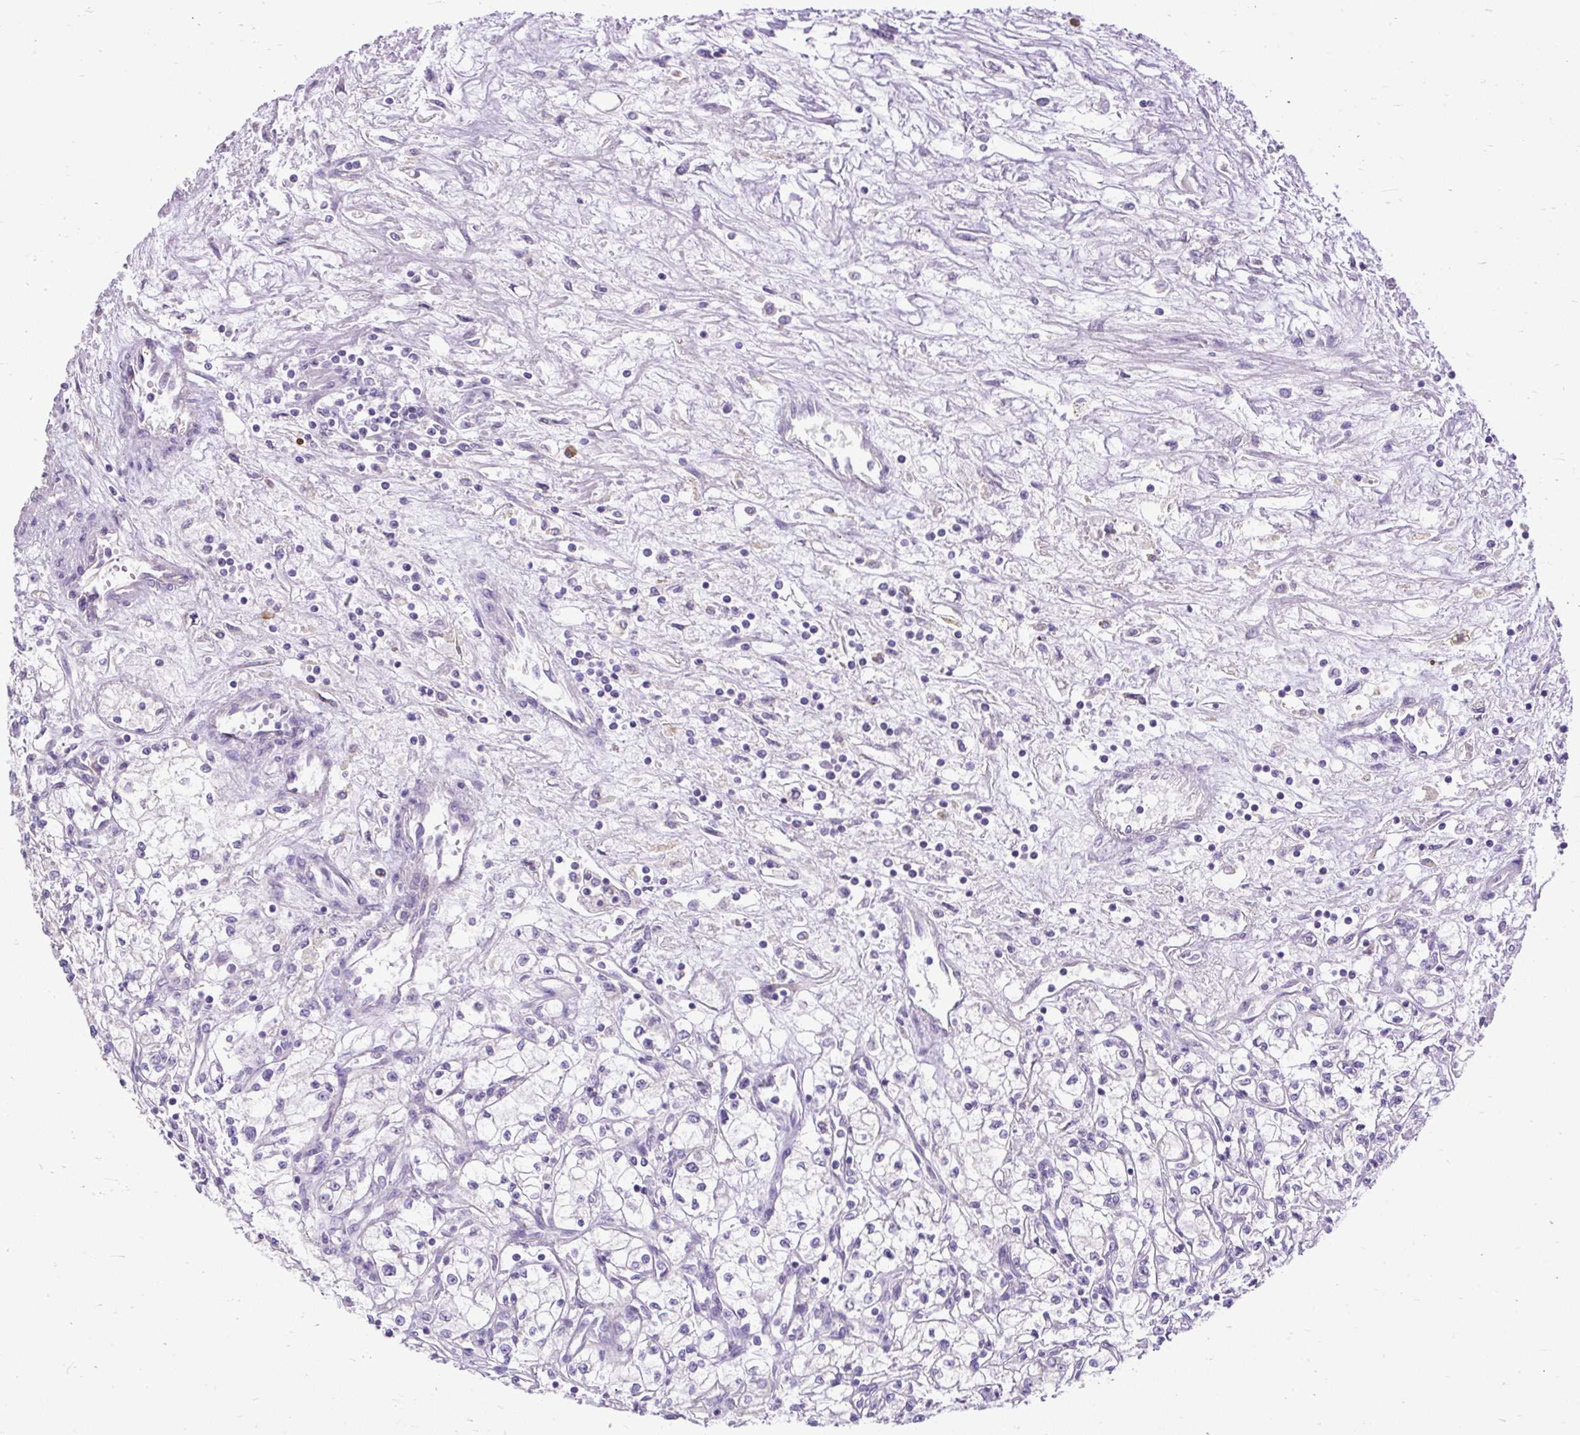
{"staining": {"intensity": "negative", "quantity": "none", "location": "none"}, "tissue": "renal cancer", "cell_type": "Tumor cells", "image_type": "cancer", "snomed": [{"axis": "morphology", "description": "Adenocarcinoma, NOS"}, {"axis": "topography", "description": "Kidney"}], "caption": "A high-resolution histopathology image shows IHC staining of adenocarcinoma (renal), which demonstrates no significant expression in tumor cells.", "gene": "SYBU", "patient": {"sex": "male", "age": 59}}